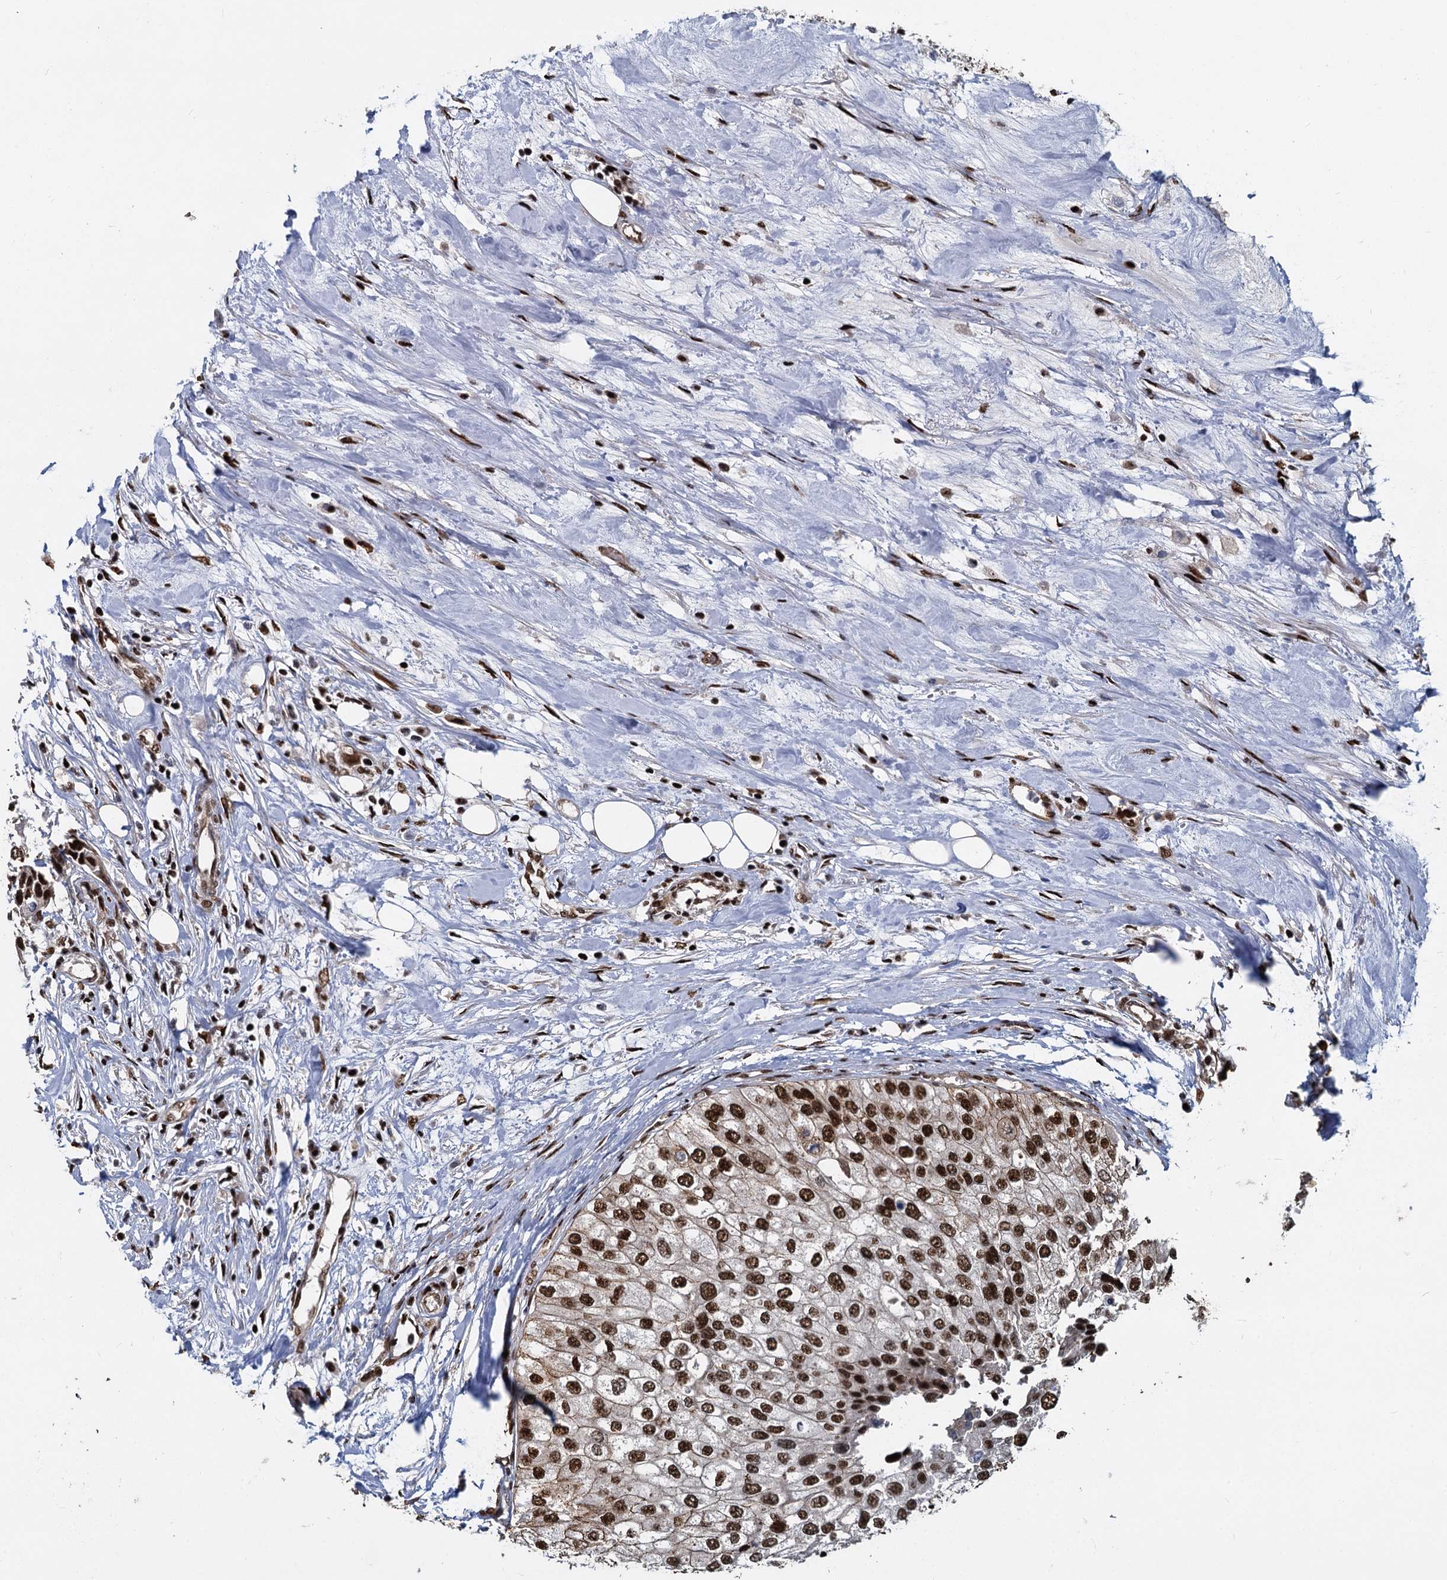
{"staining": {"intensity": "strong", "quantity": ">75%", "location": "nuclear"}, "tissue": "urothelial cancer", "cell_type": "Tumor cells", "image_type": "cancer", "snomed": [{"axis": "morphology", "description": "Urothelial carcinoma, High grade"}, {"axis": "topography", "description": "Urinary bladder"}], "caption": "Protein staining shows strong nuclear positivity in about >75% of tumor cells in urothelial cancer. (brown staining indicates protein expression, while blue staining denotes nuclei).", "gene": "ANKRD49", "patient": {"sex": "male", "age": 64}}